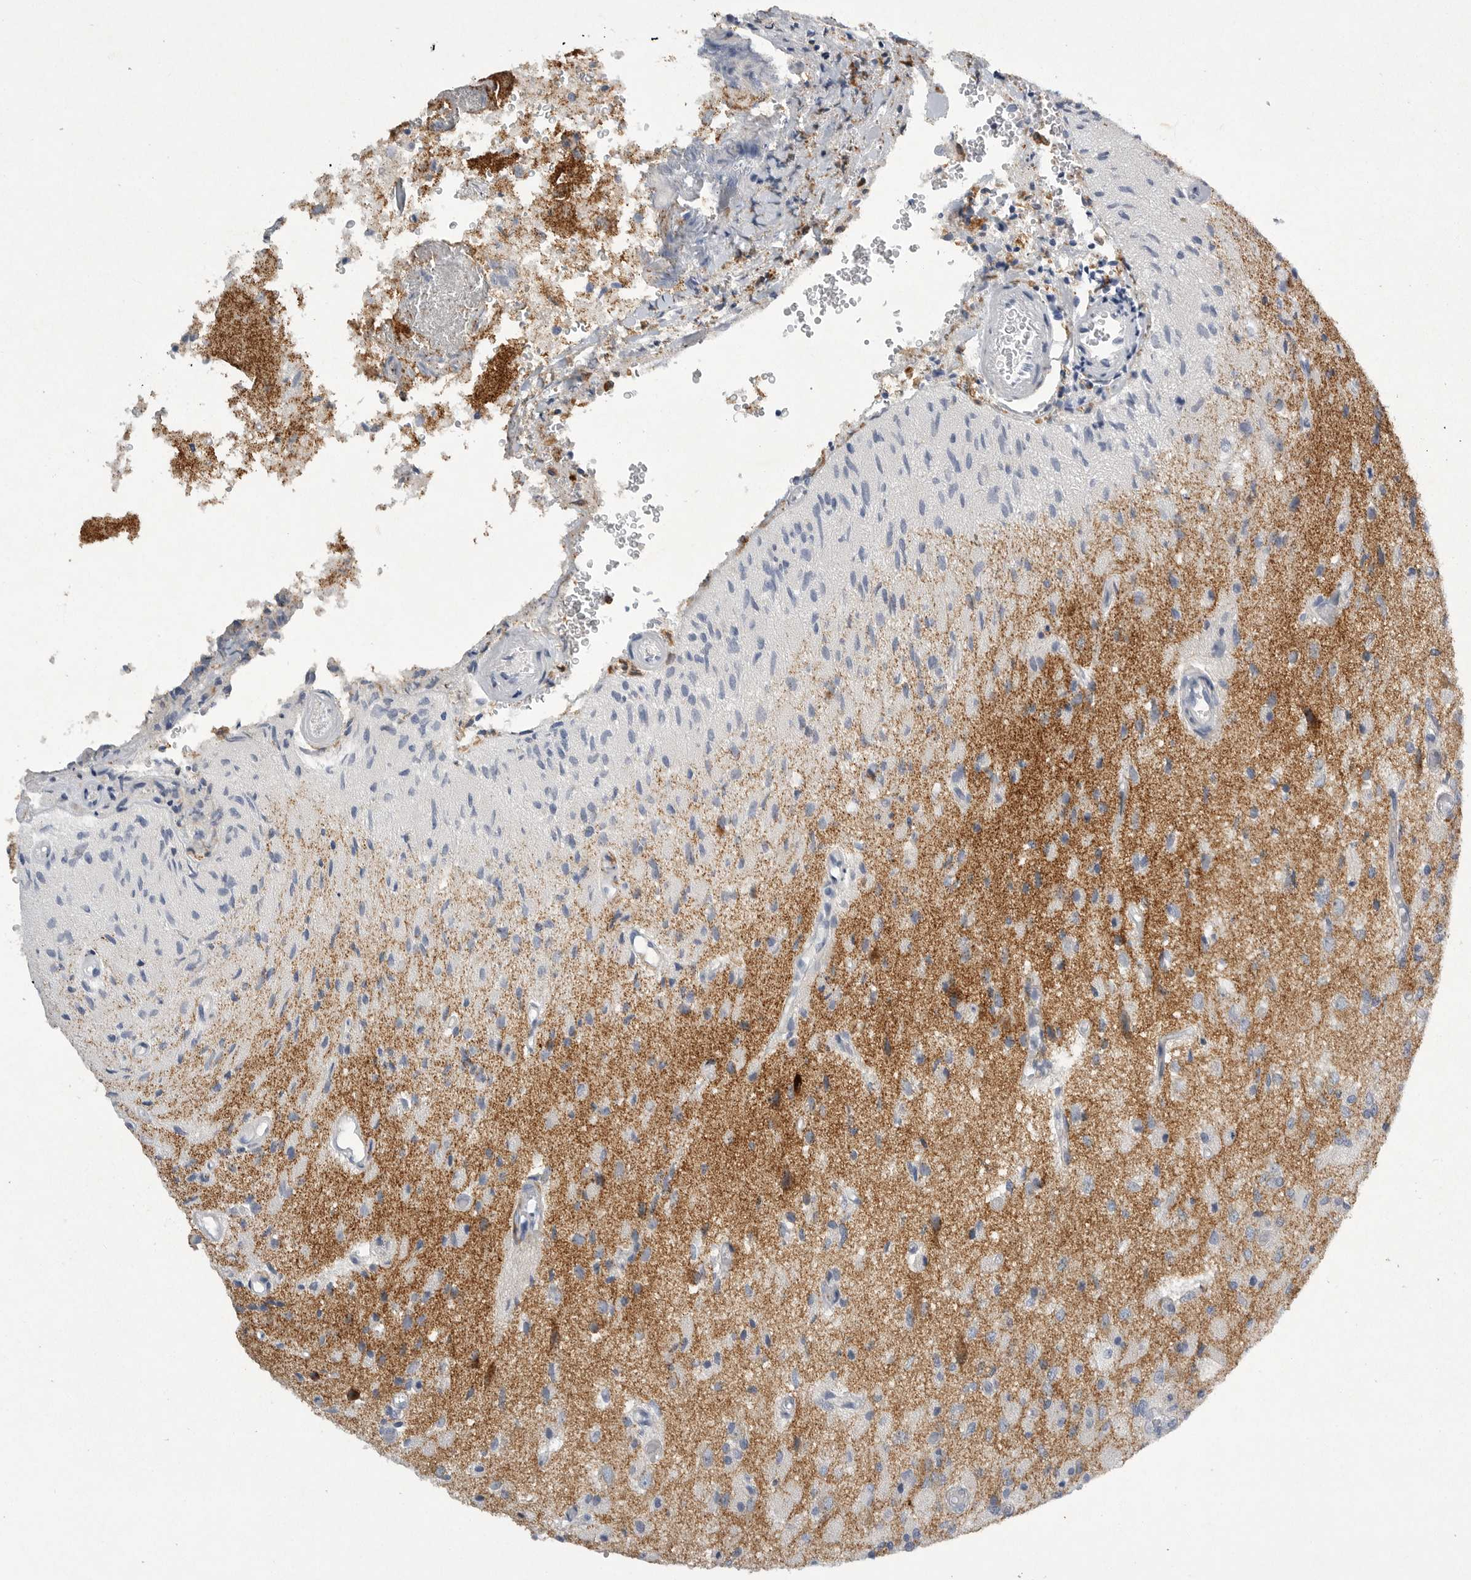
{"staining": {"intensity": "negative", "quantity": "none", "location": "none"}, "tissue": "glioma", "cell_type": "Tumor cells", "image_type": "cancer", "snomed": [{"axis": "morphology", "description": "Normal tissue, NOS"}, {"axis": "morphology", "description": "Glioma, malignant, High grade"}, {"axis": "topography", "description": "Cerebral cortex"}], "caption": "The photomicrograph reveals no staining of tumor cells in glioma. (Stains: DAB immunohistochemistry with hematoxylin counter stain, Microscopy: brightfield microscopy at high magnification).", "gene": "EDEM3", "patient": {"sex": "male", "age": 77}}